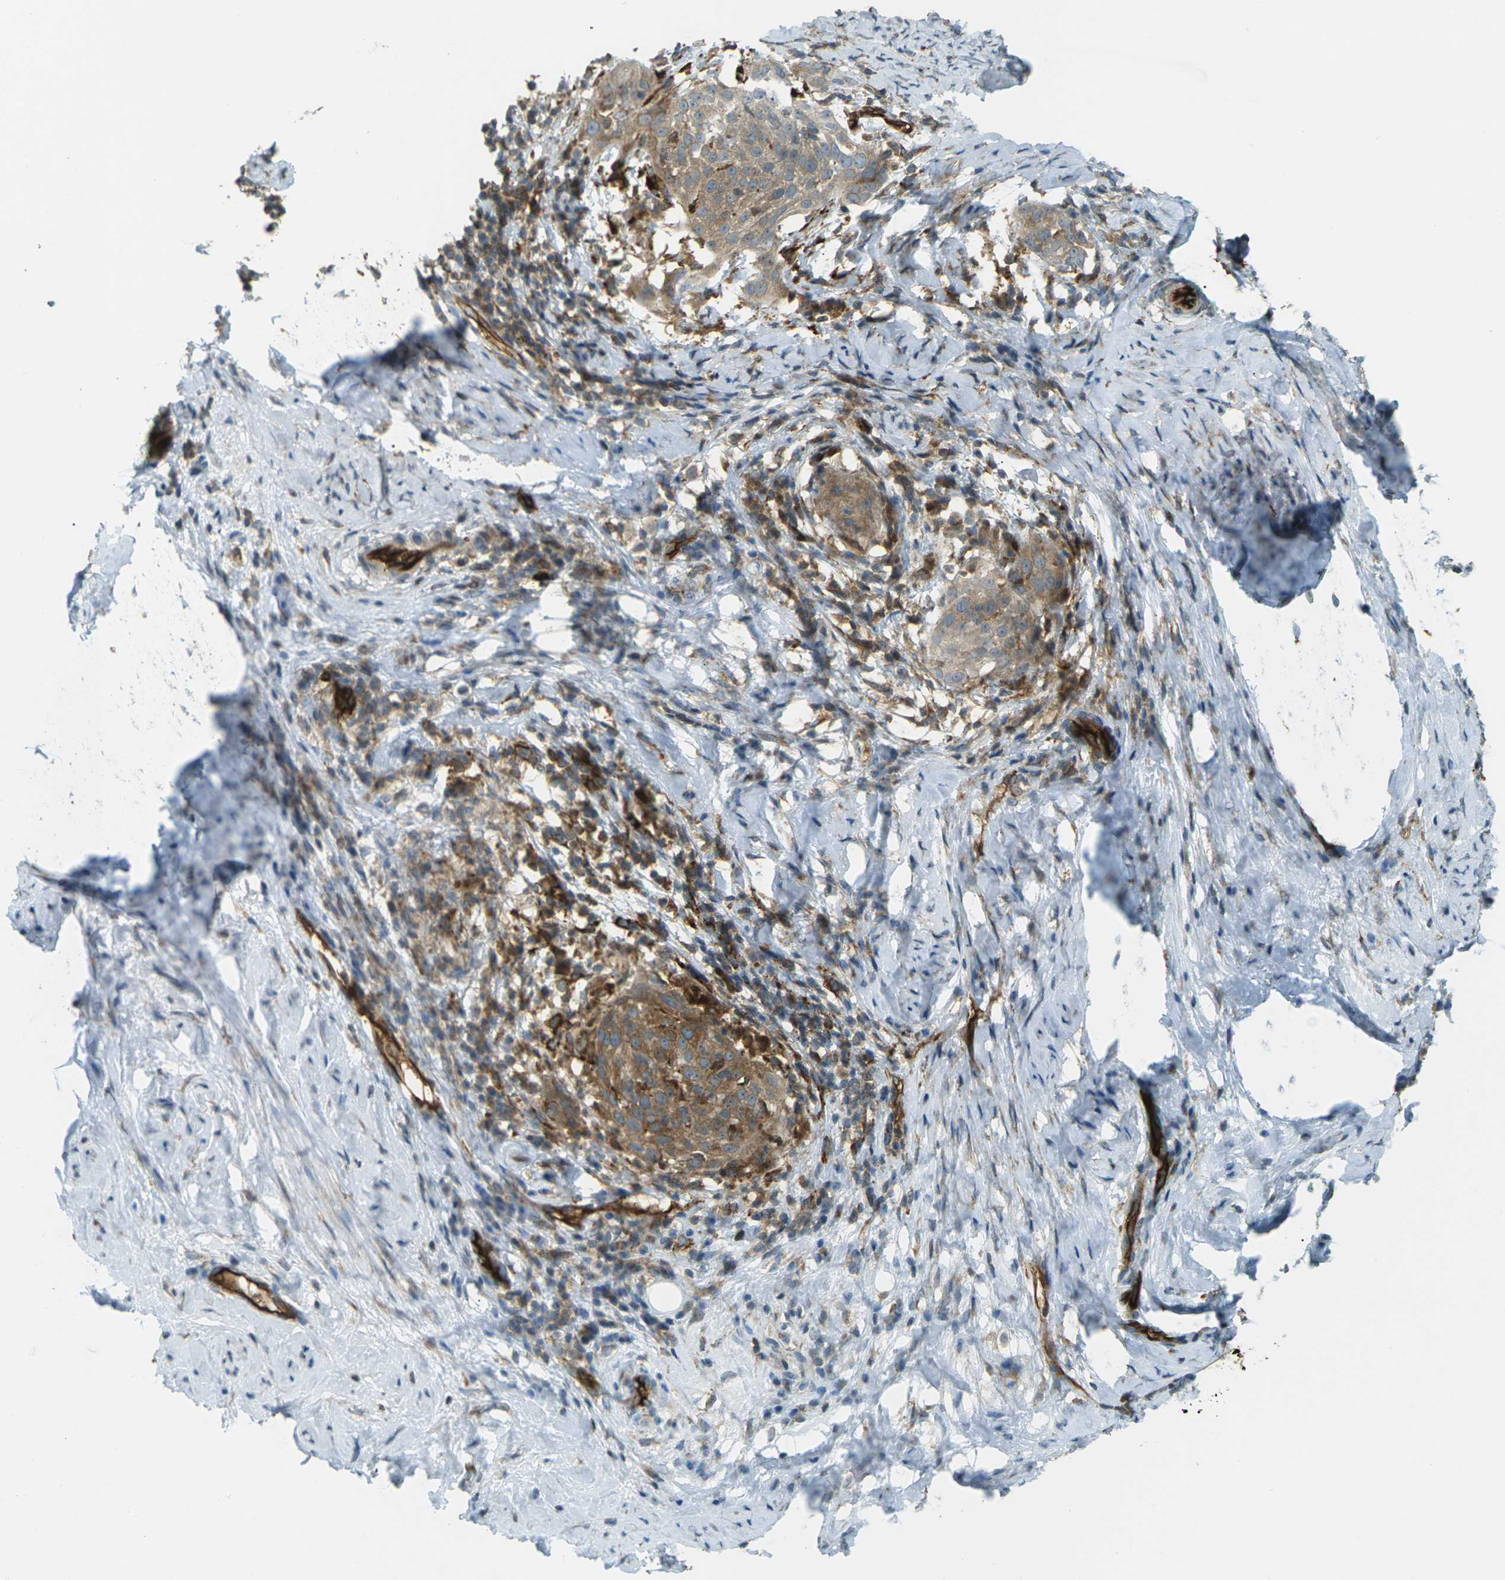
{"staining": {"intensity": "moderate", "quantity": ">75%", "location": "cytoplasmic/membranous"}, "tissue": "cervical cancer", "cell_type": "Tumor cells", "image_type": "cancer", "snomed": [{"axis": "morphology", "description": "Squamous cell carcinoma, NOS"}, {"axis": "topography", "description": "Cervix"}], "caption": "Tumor cells reveal medium levels of moderate cytoplasmic/membranous positivity in approximately >75% of cells in human cervical squamous cell carcinoma.", "gene": "S1PR1", "patient": {"sex": "female", "age": 51}}